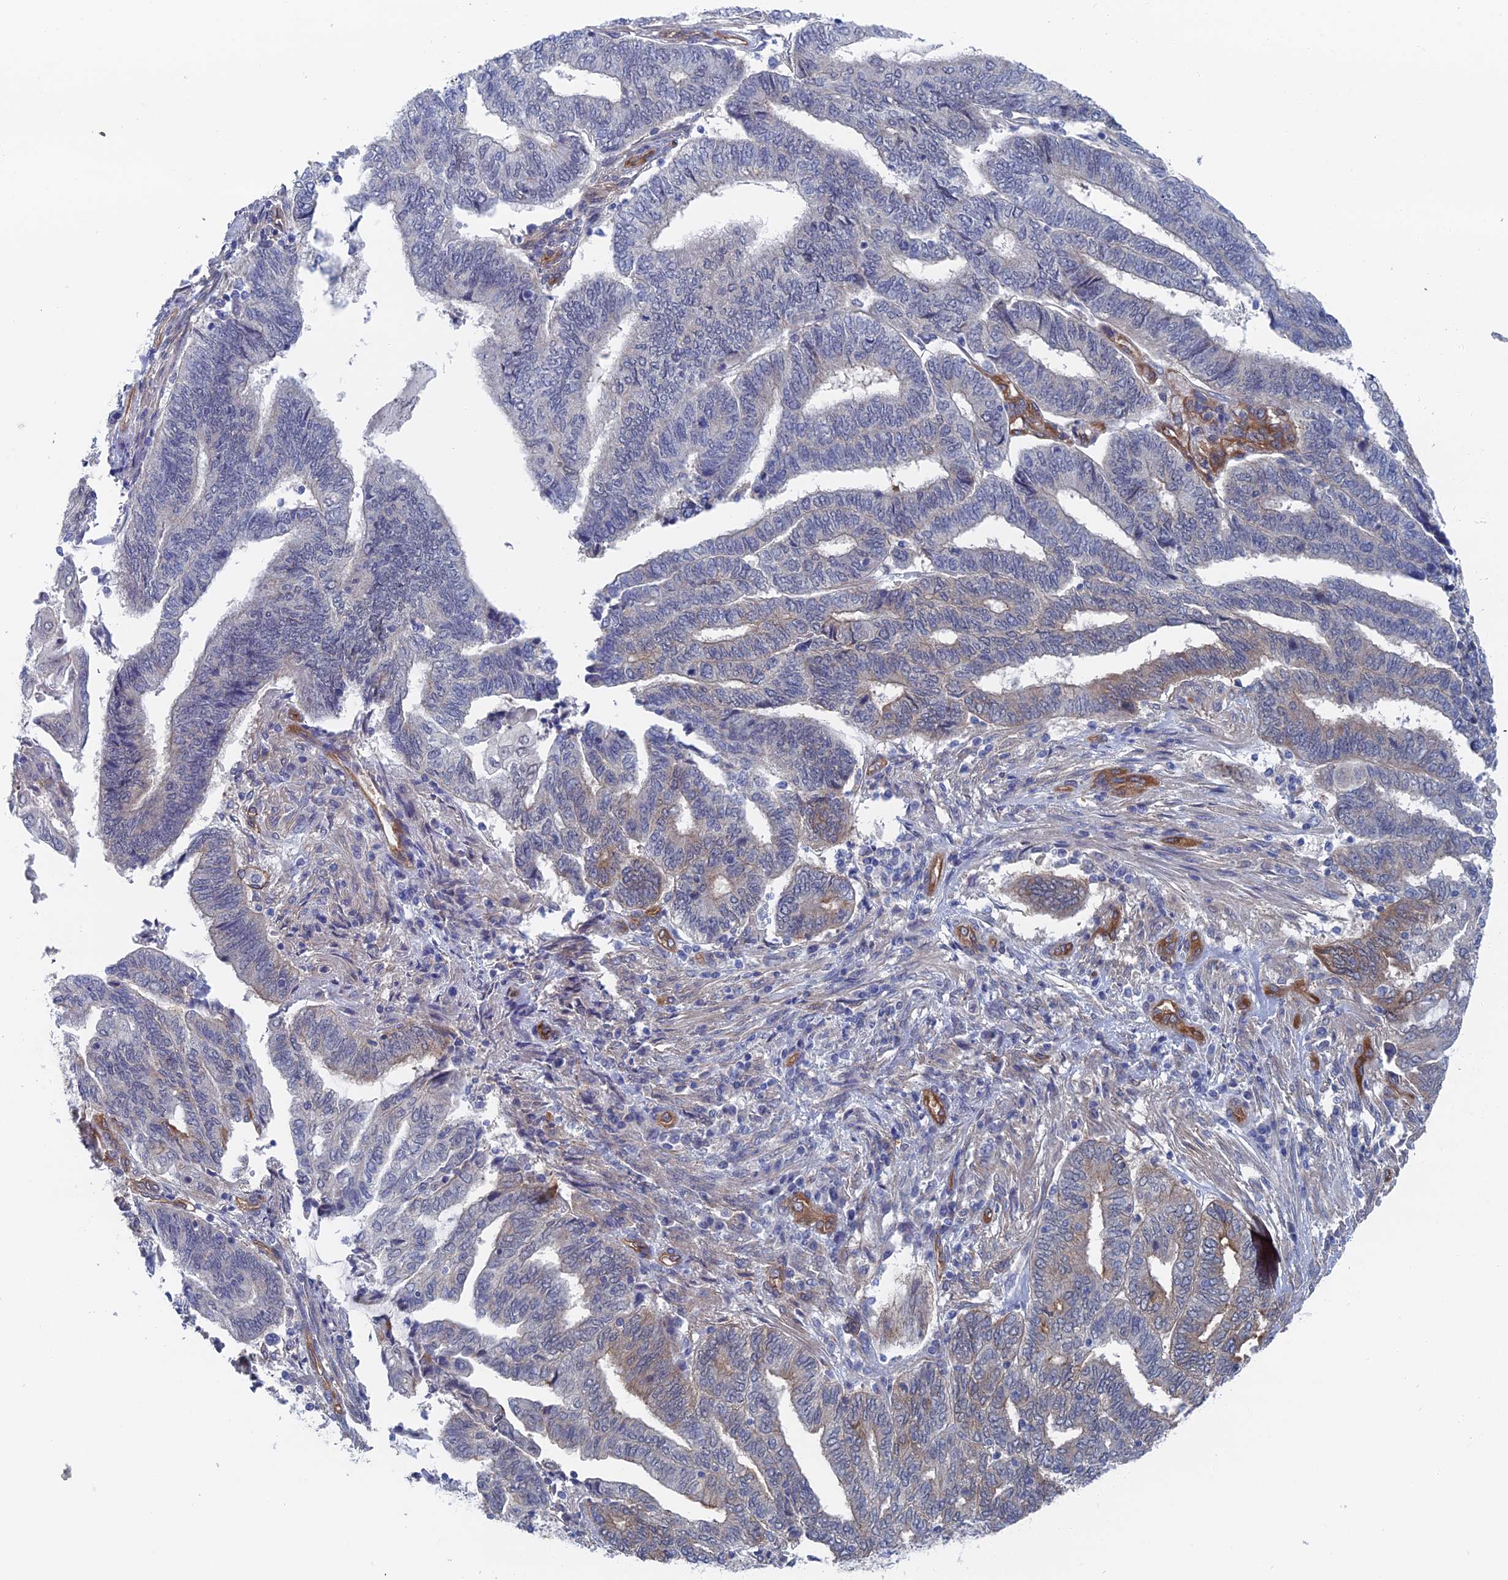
{"staining": {"intensity": "moderate", "quantity": "<25%", "location": "cytoplasmic/membranous"}, "tissue": "endometrial cancer", "cell_type": "Tumor cells", "image_type": "cancer", "snomed": [{"axis": "morphology", "description": "Adenocarcinoma, NOS"}, {"axis": "topography", "description": "Uterus"}, {"axis": "topography", "description": "Endometrium"}], "caption": "A brown stain highlights moderate cytoplasmic/membranous positivity of a protein in human endometrial cancer tumor cells.", "gene": "ARAP3", "patient": {"sex": "female", "age": 70}}